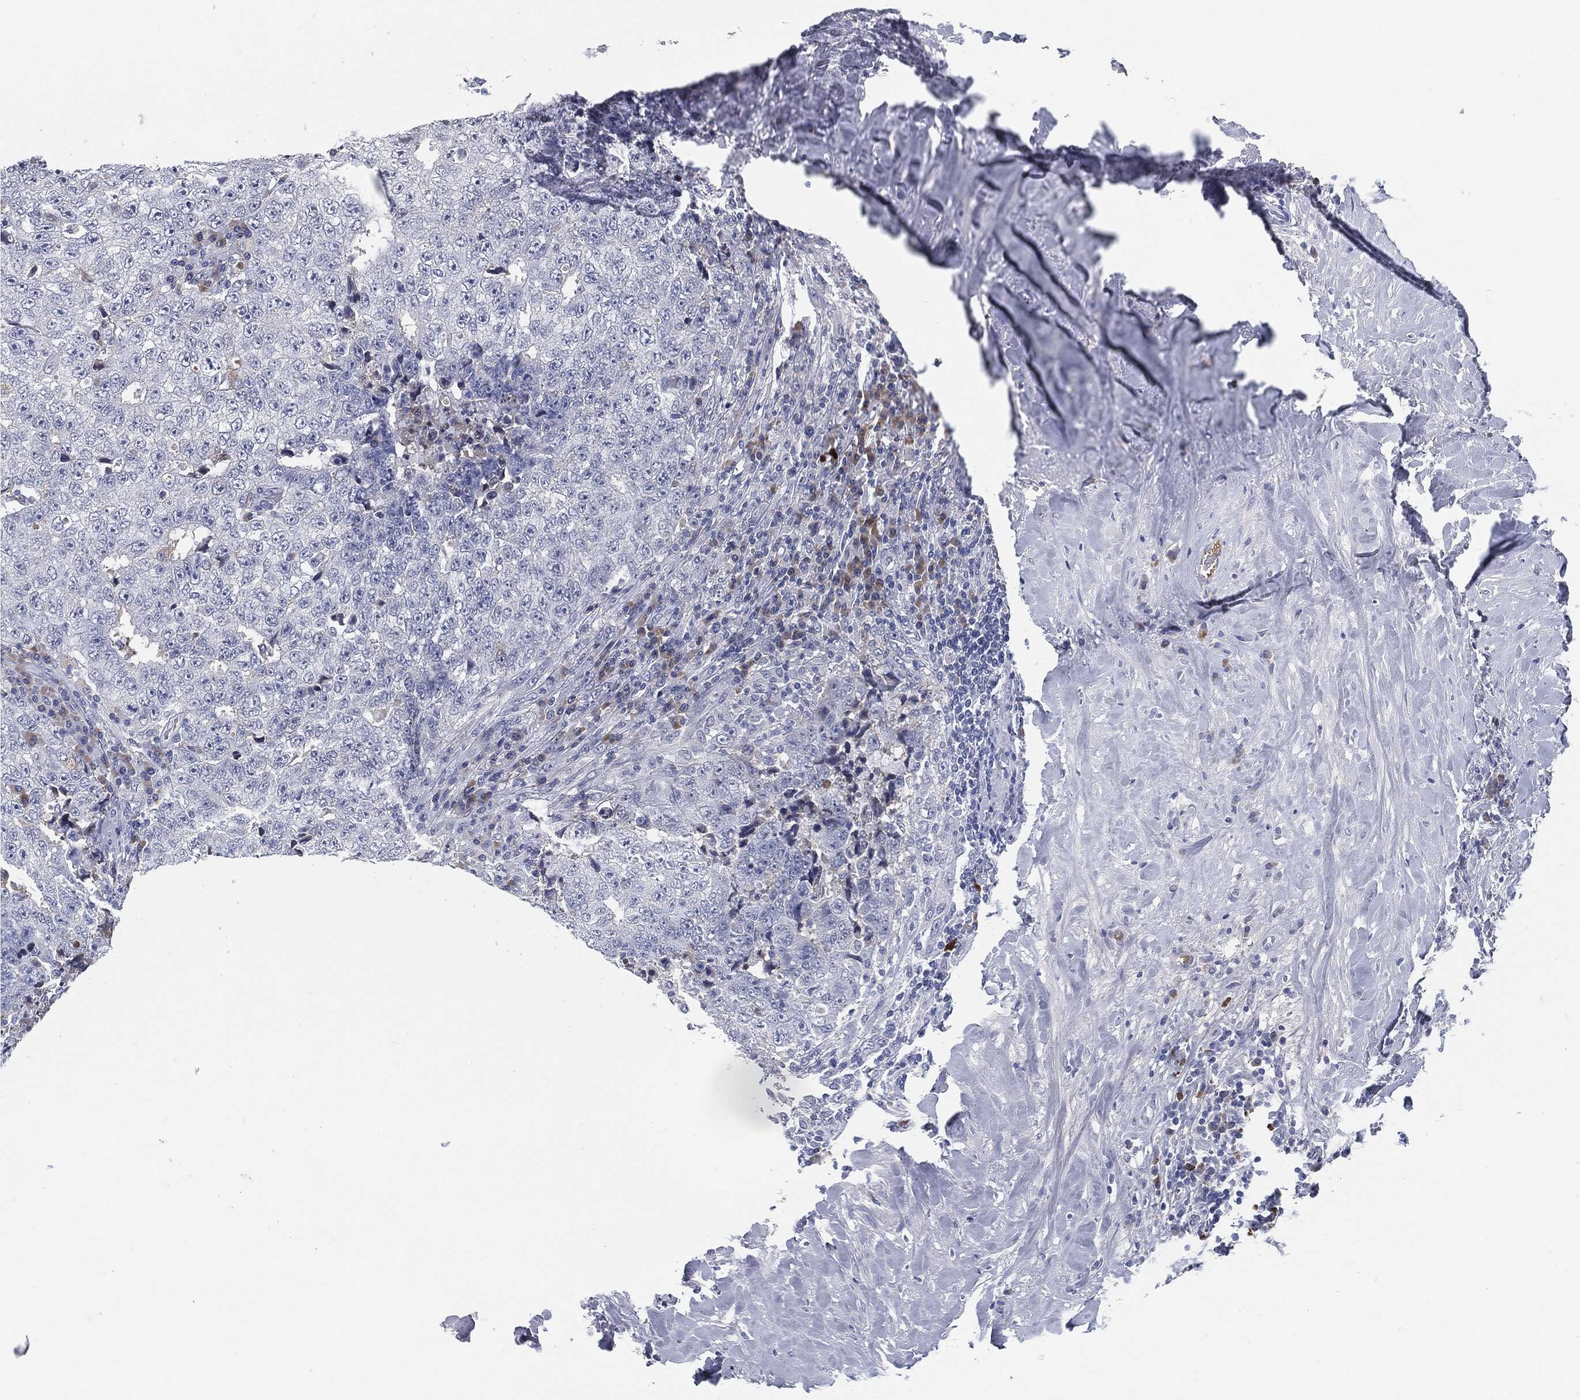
{"staining": {"intensity": "negative", "quantity": "none", "location": "none"}, "tissue": "testis cancer", "cell_type": "Tumor cells", "image_type": "cancer", "snomed": [{"axis": "morphology", "description": "Necrosis, NOS"}, {"axis": "morphology", "description": "Carcinoma, Embryonal, NOS"}, {"axis": "topography", "description": "Testis"}], "caption": "The photomicrograph displays no staining of tumor cells in testis cancer (embryonal carcinoma).", "gene": "MST1", "patient": {"sex": "male", "age": 19}}